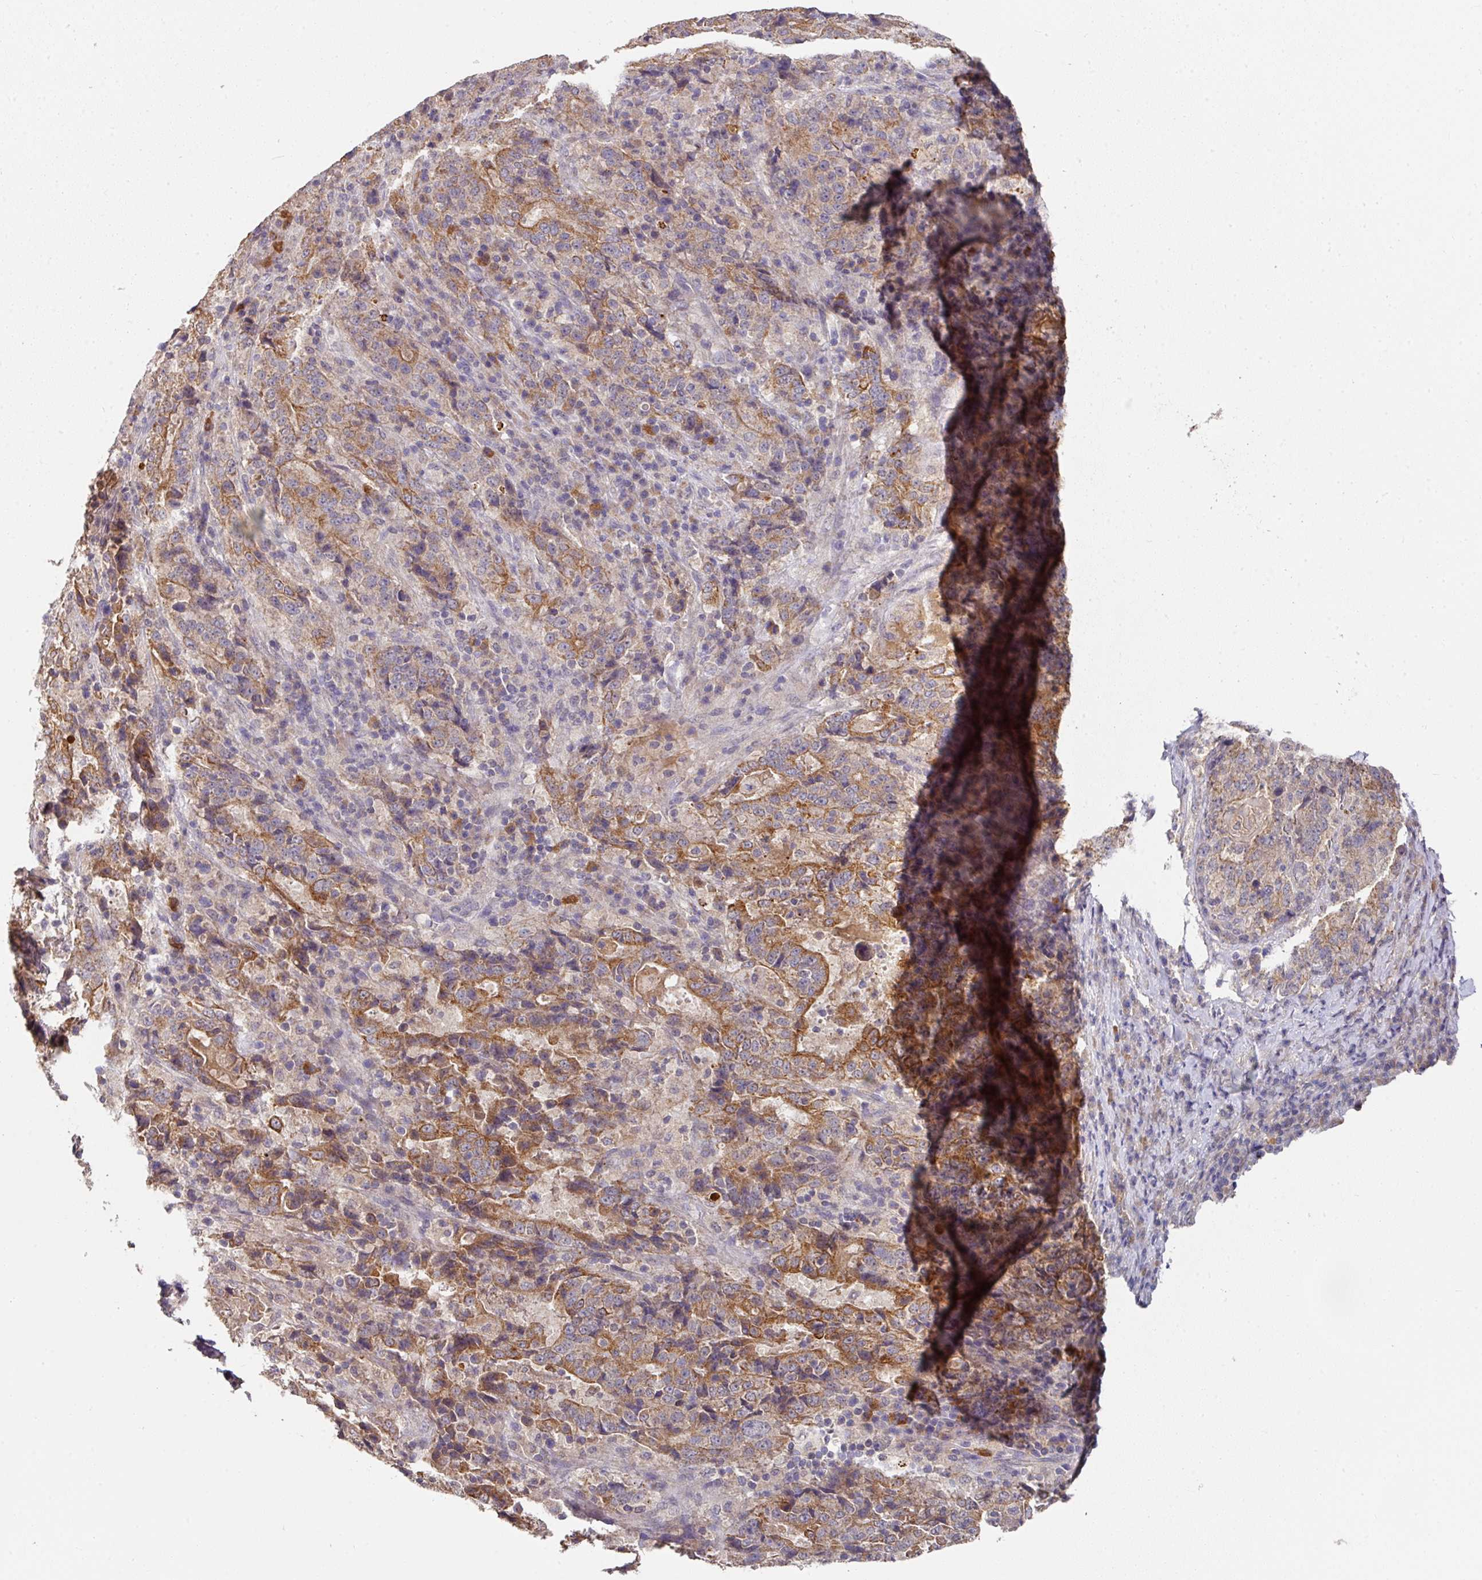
{"staining": {"intensity": "moderate", "quantity": ">75%", "location": "cytoplasmic/membranous"}, "tissue": "stomach cancer", "cell_type": "Tumor cells", "image_type": "cancer", "snomed": [{"axis": "morphology", "description": "Normal tissue, NOS"}, {"axis": "morphology", "description": "Adenocarcinoma, NOS"}, {"axis": "topography", "description": "Stomach, upper"}, {"axis": "topography", "description": "Stomach"}], "caption": "Stomach cancer (adenocarcinoma) tissue exhibits moderate cytoplasmic/membranous positivity in approximately >75% of tumor cells", "gene": "EXTL3", "patient": {"sex": "male", "age": 59}}